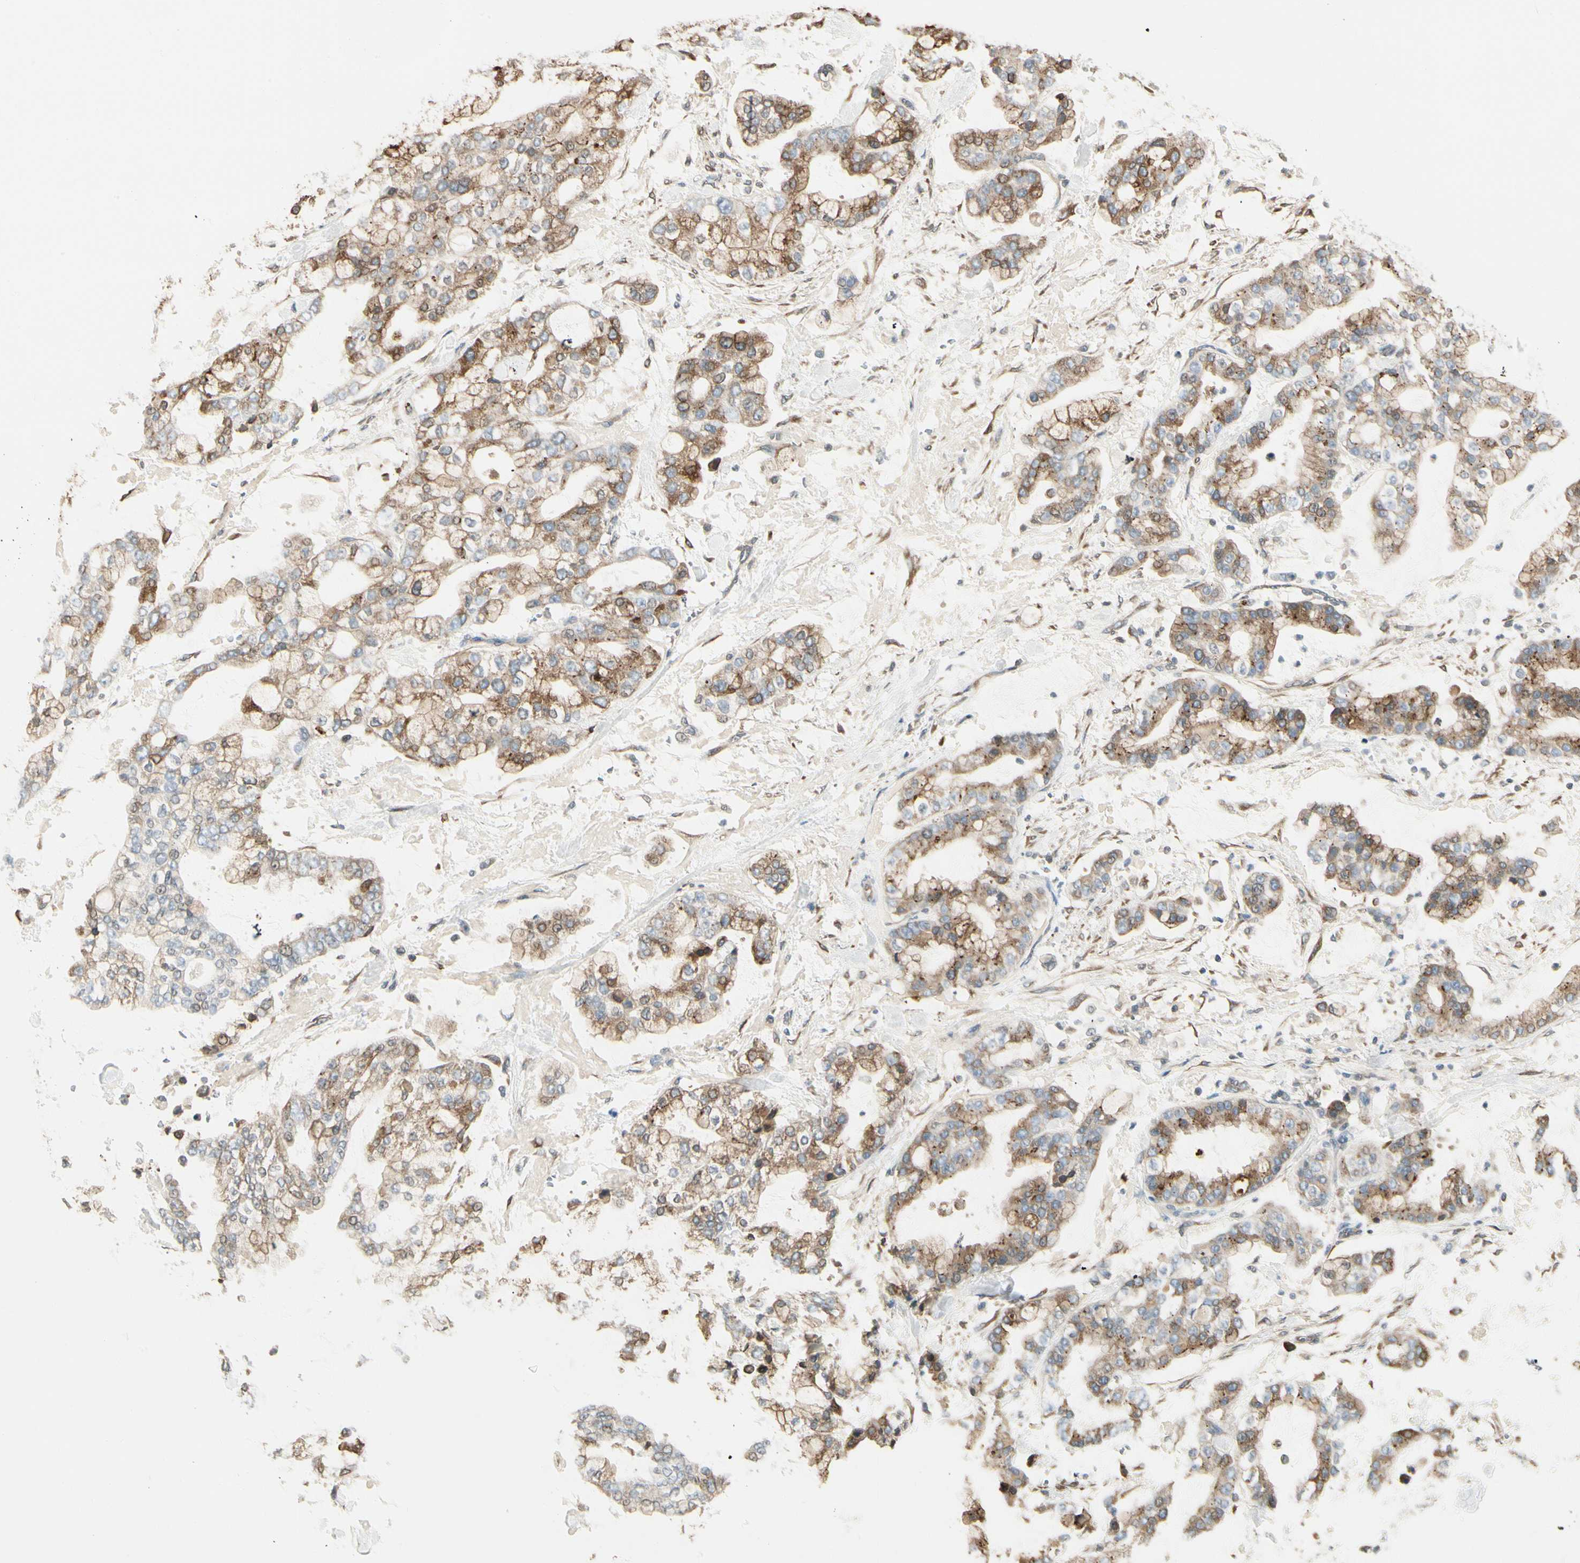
{"staining": {"intensity": "moderate", "quantity": ">75%", "location": "cytoplasmic/membranous"}, "tissue": "stomach cancer", "cell_type": "Tumor cells", "image_type": "cancer", "snomed": [{"axis": "morphology", "description": "Normal tissue, NOS"}, {"axis": "morphology", "description": "Adenocarcinoma, NOS"}, {"axis": "topography", "description": "Stomach, upper"}, {"axis": "topography", "description": "Stomach"}], "caption": "Stomach adenocarcinoma stained for a protein displays moderate cytoplasmic/membranous positivity in tumor cells.", "gene": "NUCB2", "patient": {"sex": "male", "age": 76}}